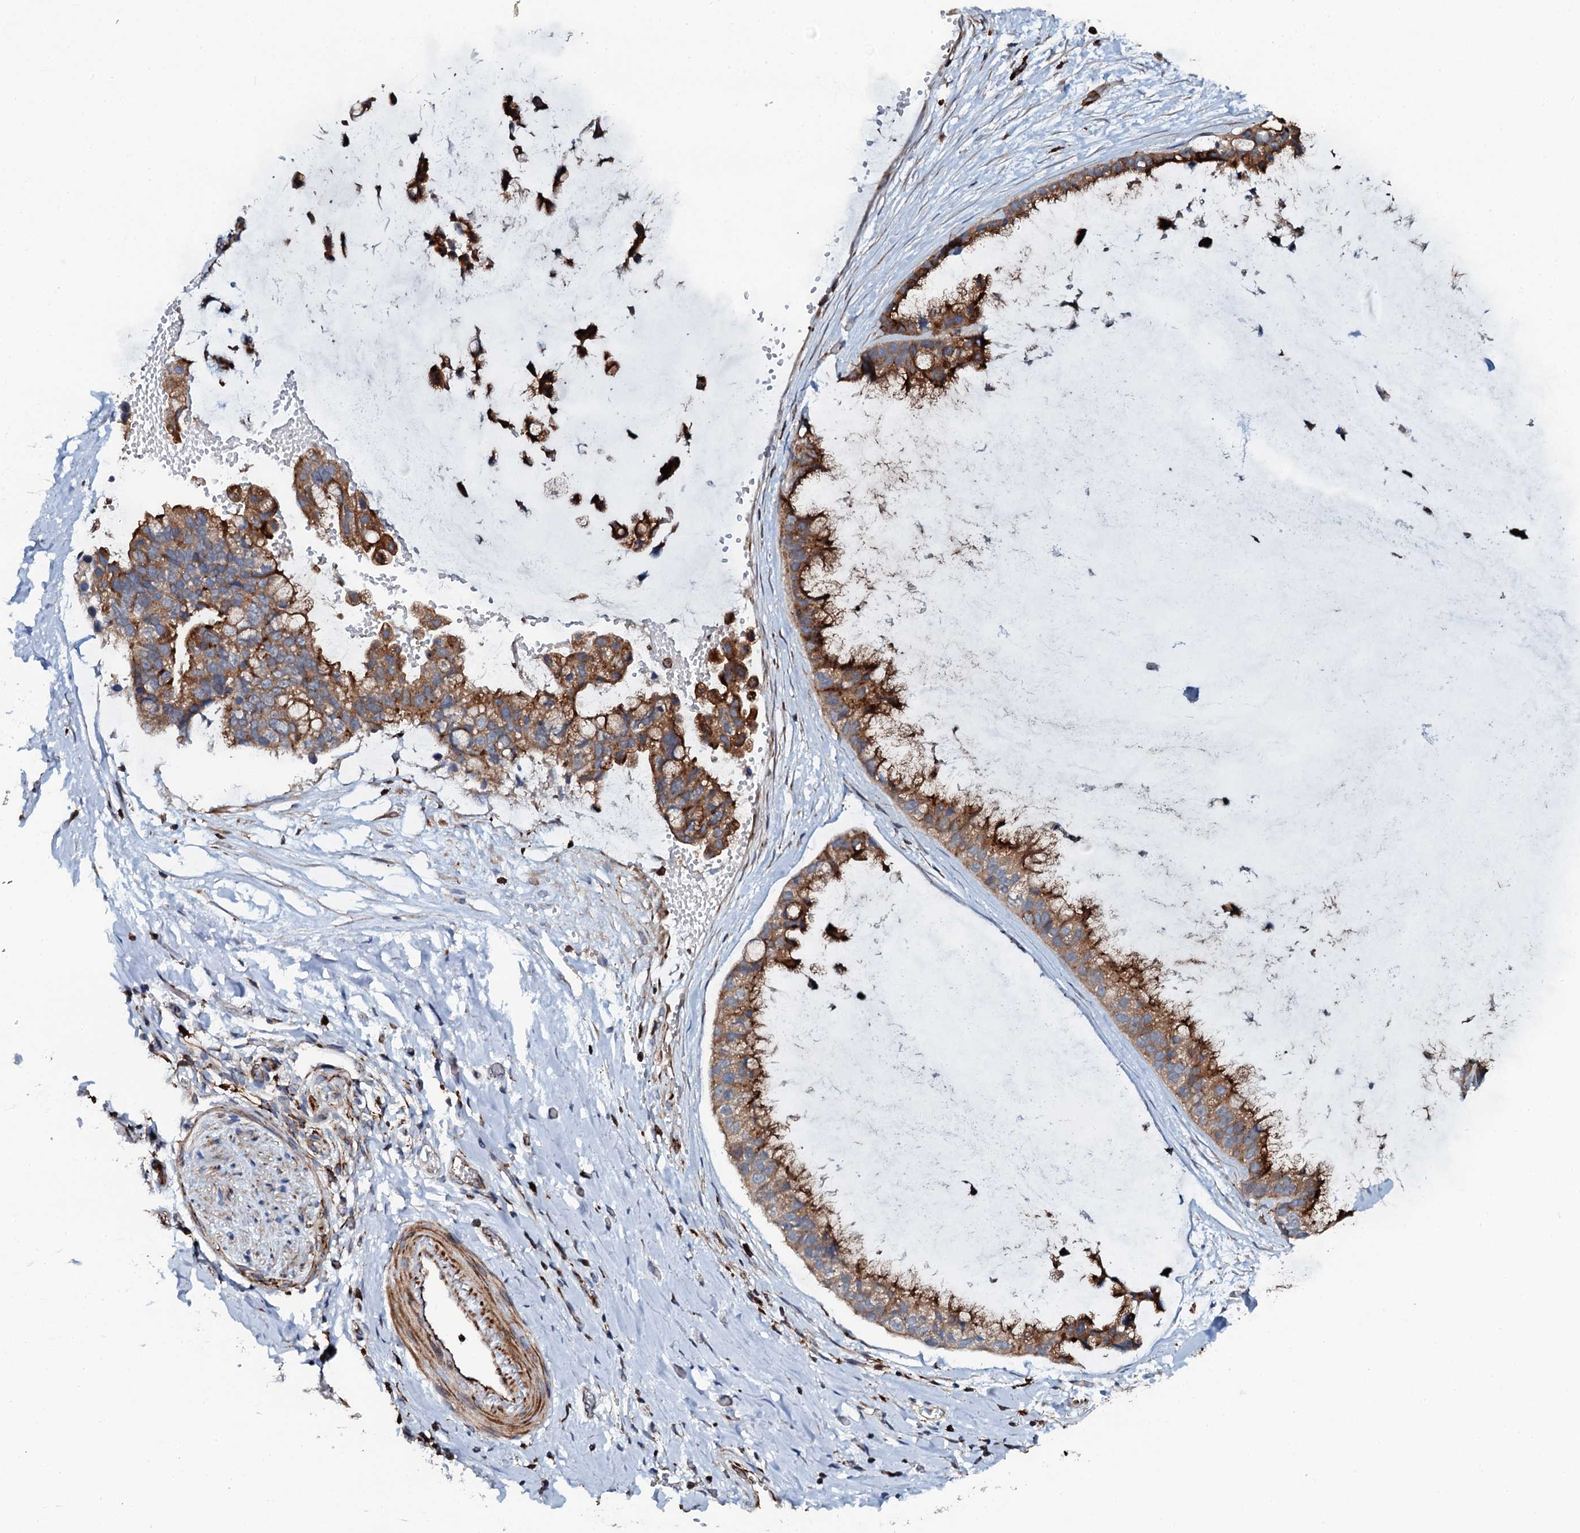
{"staining": {"intensity": "strong", "quantity": ">75%", "location": "cytoplasmic/membranous"}, "tissue": "ovarian cancer", "cell_type": "Tumor cells", "image_type": "cancer", "snomed": [{"axis": "morphology", "description": "Cystadenocarcinoma, mucinous, NOS"}, {"axis": "topography", "description": "Ovary"}], "caption": "This image displays immunohistochemistry staining of ovarian mucinous cystadenocarcinoma, with high strong cytoplasmic/membranous staining in approximately >75% of tumor cells.", "gene": "VAMP8", "patient": {"sex": "female", "age": 39}}